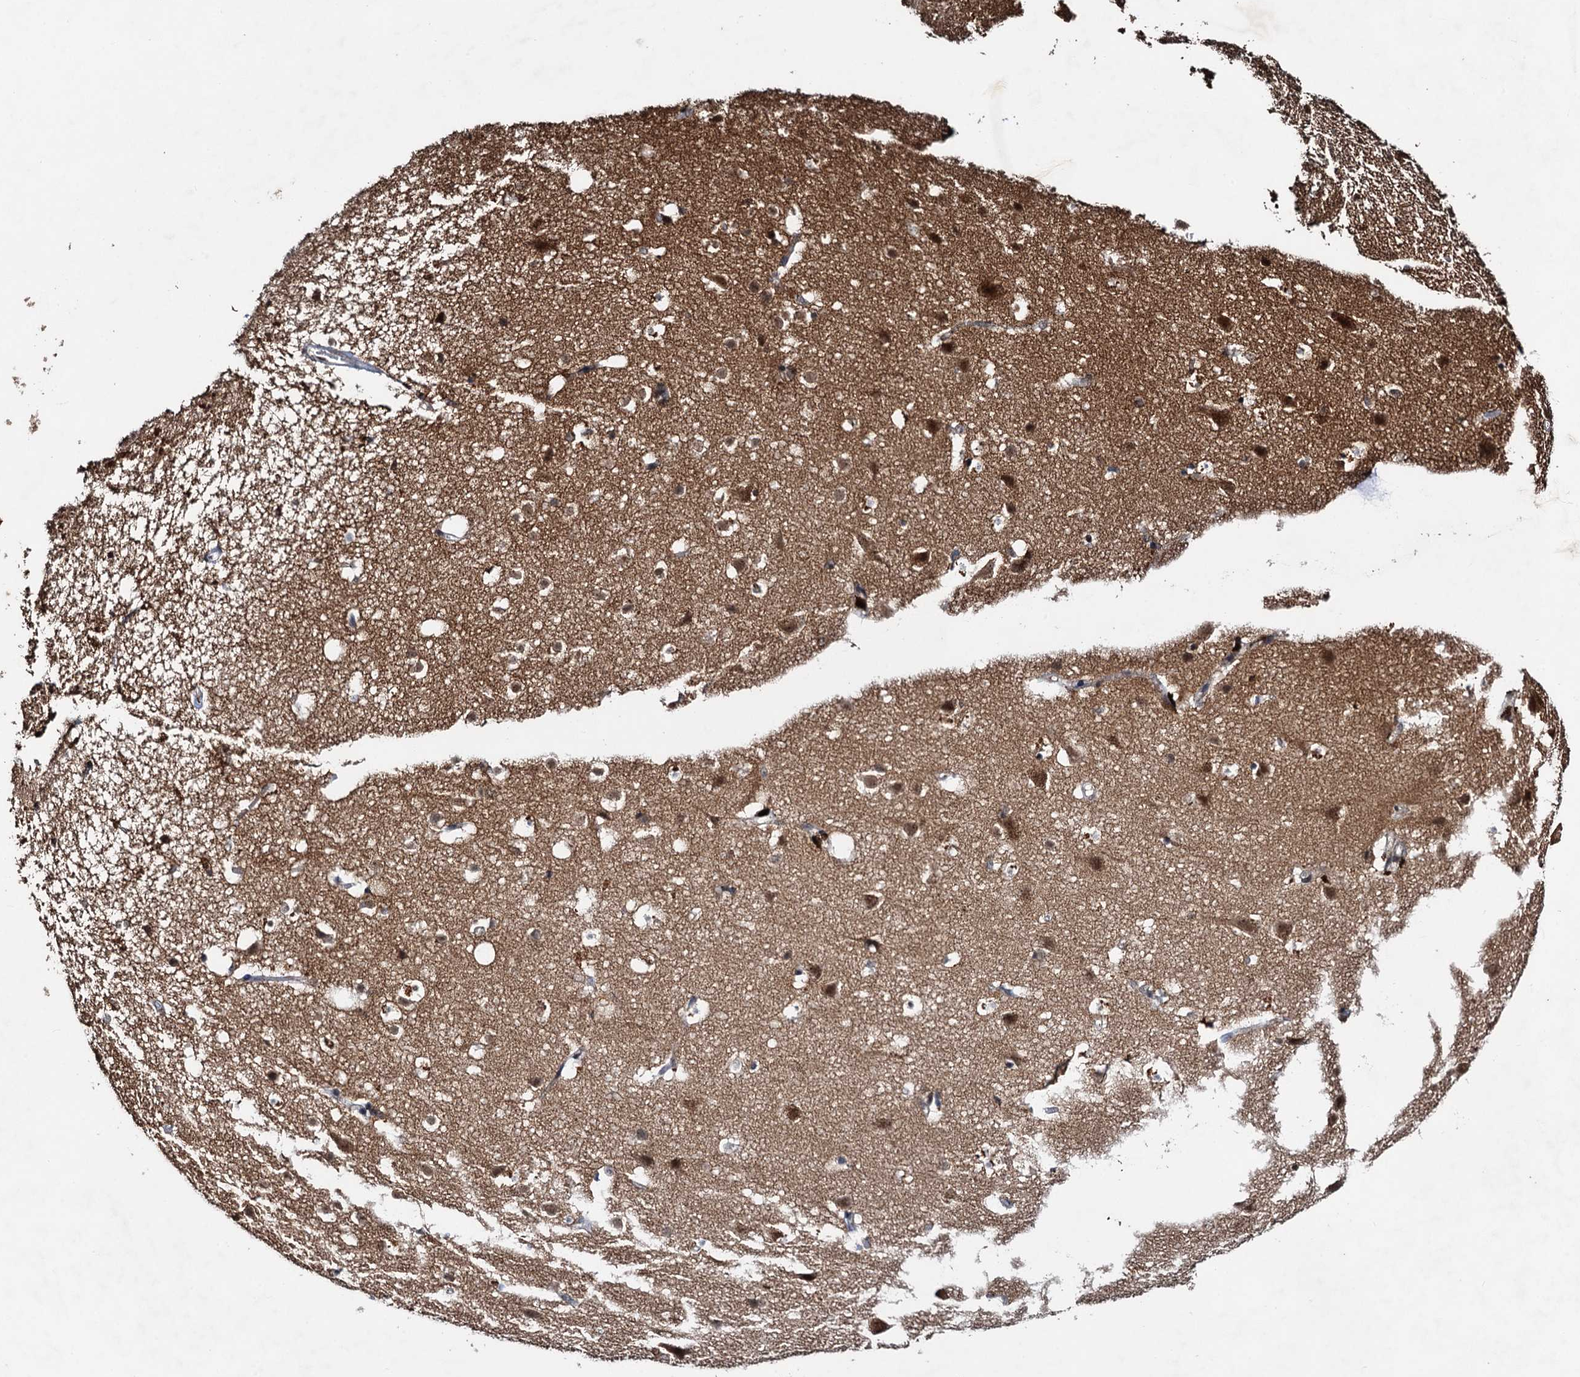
{"staining": {"intensity": "negative", "quantity": "none", "location": "none"}, "tissue": "cerebral cortex", "cell_type": "Endothelial cells", "image_type": "normal", "snomed": [{"axis": "morphology", "description": "Normal tissue, NOS"}, {"axis": "topography", "description": "Cerebral cortex"}], "caption": "A histopathology image of cerebral cortex stained for a protein exhibits no brown staining in endothelial cells. Brightfield microscopy of immunohistochemistry (IHC) stained with DAB (brown) and hematoxylin (blue), captured at high magnification.", "gene": "REP15", "patient": {"sex": "male", "age": 54}}